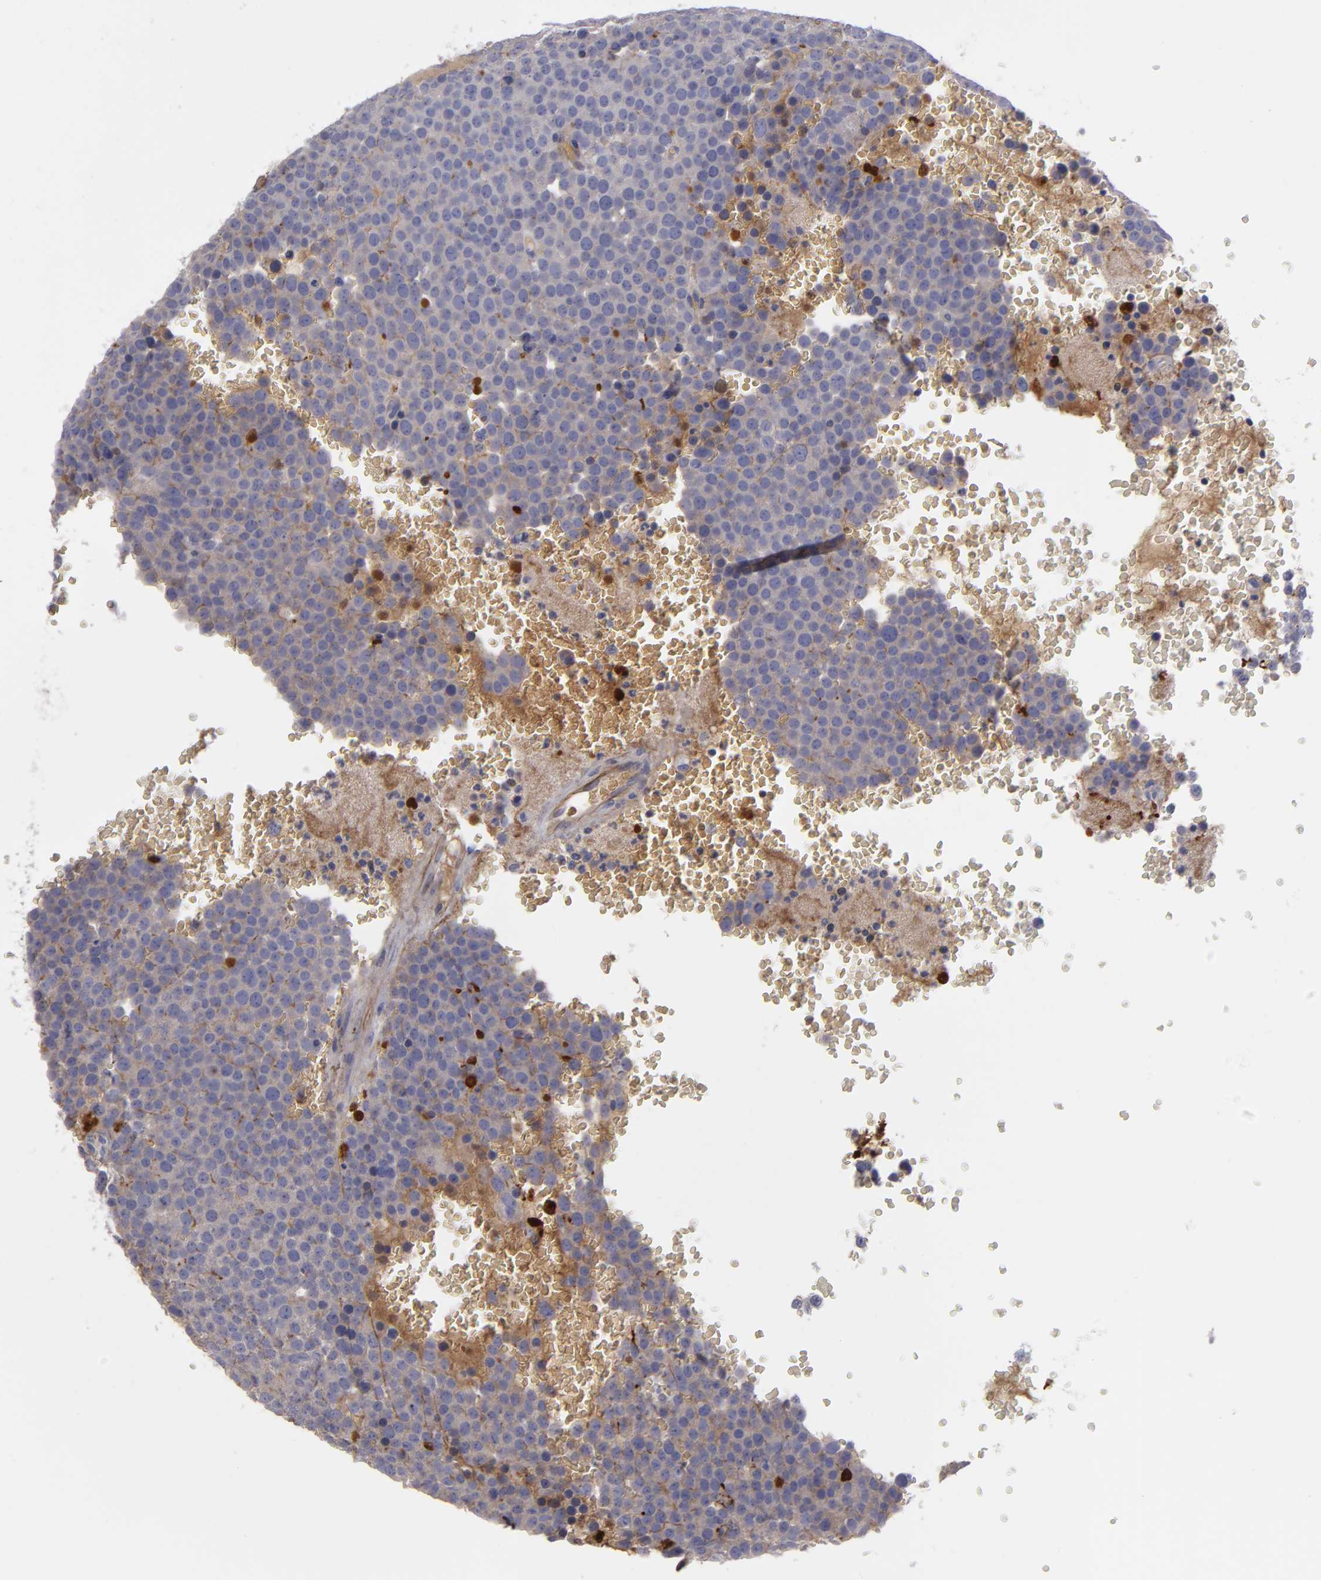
{"staining": {"intensity": "negative", "quantity": "none", "location": "none"}, "tissue": "testis cancer", "cell_type": "Tumor cells", "image_type": "cancer", "snomed": [{"axis": "morphology", "description": "Seminoma, NOS"}, {"axis": "topography", "description": "Testis"}], "caption": "Tumor cells show no significant protein positivity in testis seminoma. (Immunohistochemistry (ihc), brightfield microscopy, high magnification).", "gene": "FBLN1", "patient": {"sex": "male", "age": 71}}